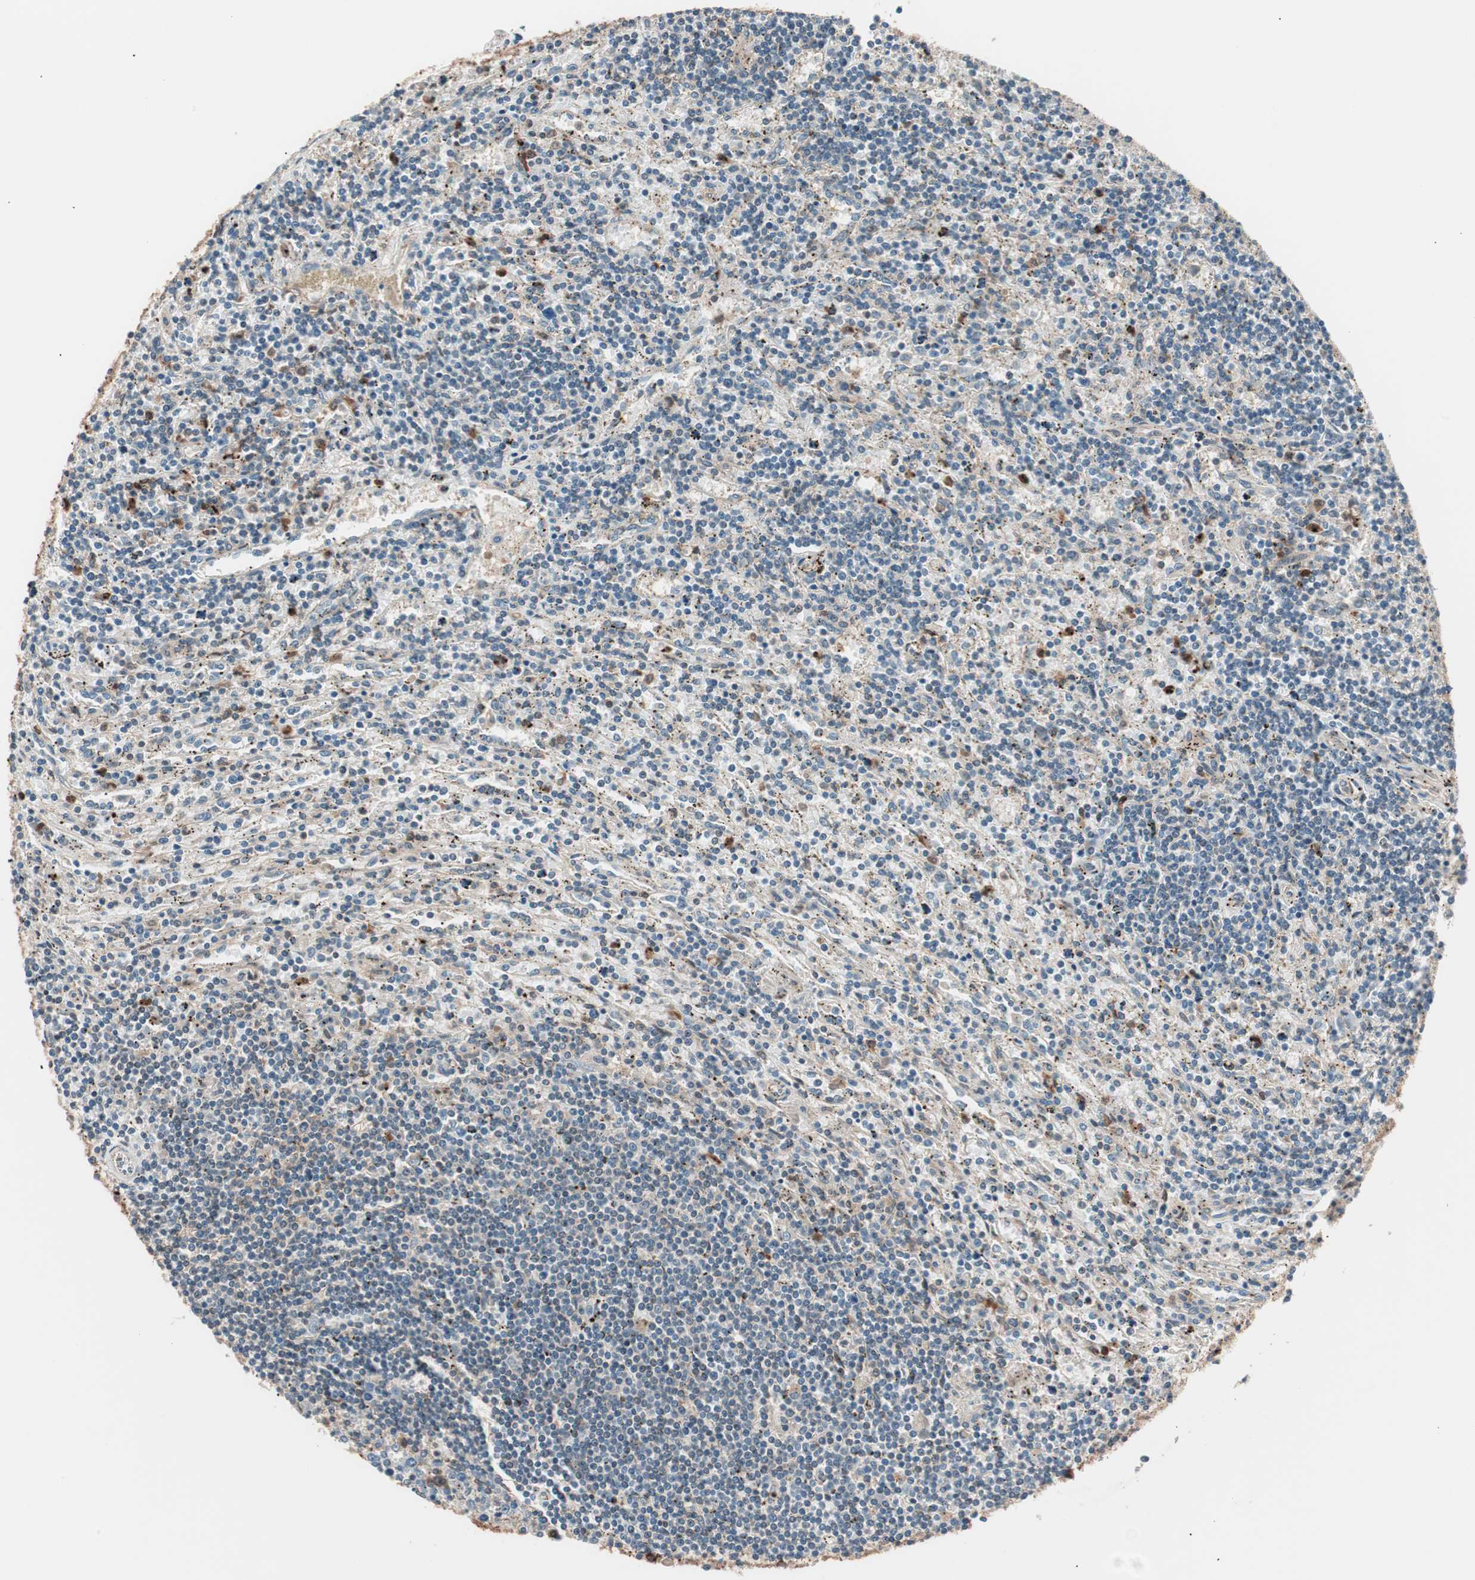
{"staining": {"intensity": "weak", "quantity": "25%-75%", "location": "cytoplasmic/membranous"}, "tissue": "lymphoma", "cell_type": "Tumor cells", "image_type": "cancer", "snomed": [{"axis": "morphology", "description": "Malignant lymphoma, non-Hodgkin's type, Low grade"}, {"axis": "topography", "description": "Spleen"}], "caption": "Tumor cells display weak cytoplasmic/membranous expression in approximately 25%-75% of cells in lymphoma.", "gene": "TSG101", "patient": {"sex": "male", "age": 76}}